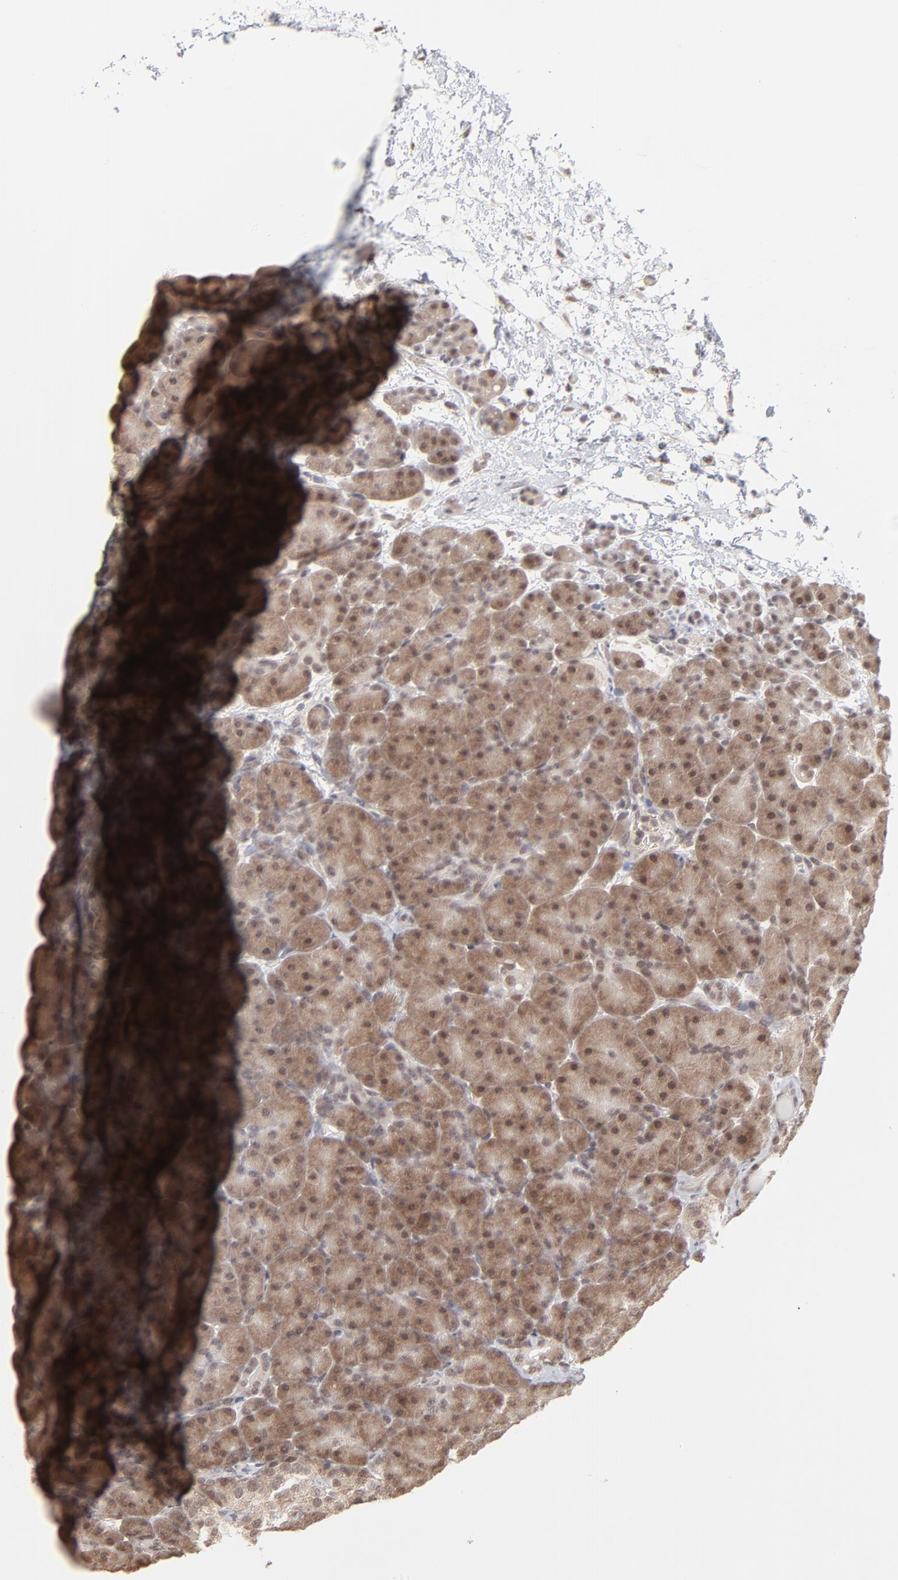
{"staining": {"intensity": "moderate", "quantity": ">75%", "location": "cytoplasmic/membranous"}, "tissue": "pancreas", "cell_type": "Exocrine glandular cells", "image_type": "normal", "snomed": [{"axis": "morphology", "description": "Normal tissue, NOS"}, {"axis": "topography", "description": "Pancreas"}], "caption": "Moderate cytoplasmic/membranous staining is seen in approximately >75% of exocrine glandular cells in unremarkable pancreas. (Brightfield microscopy of DAB IHC at high magnification).", "gene": "ARIH1", "patient": {"sex": "male", "age": 66}}